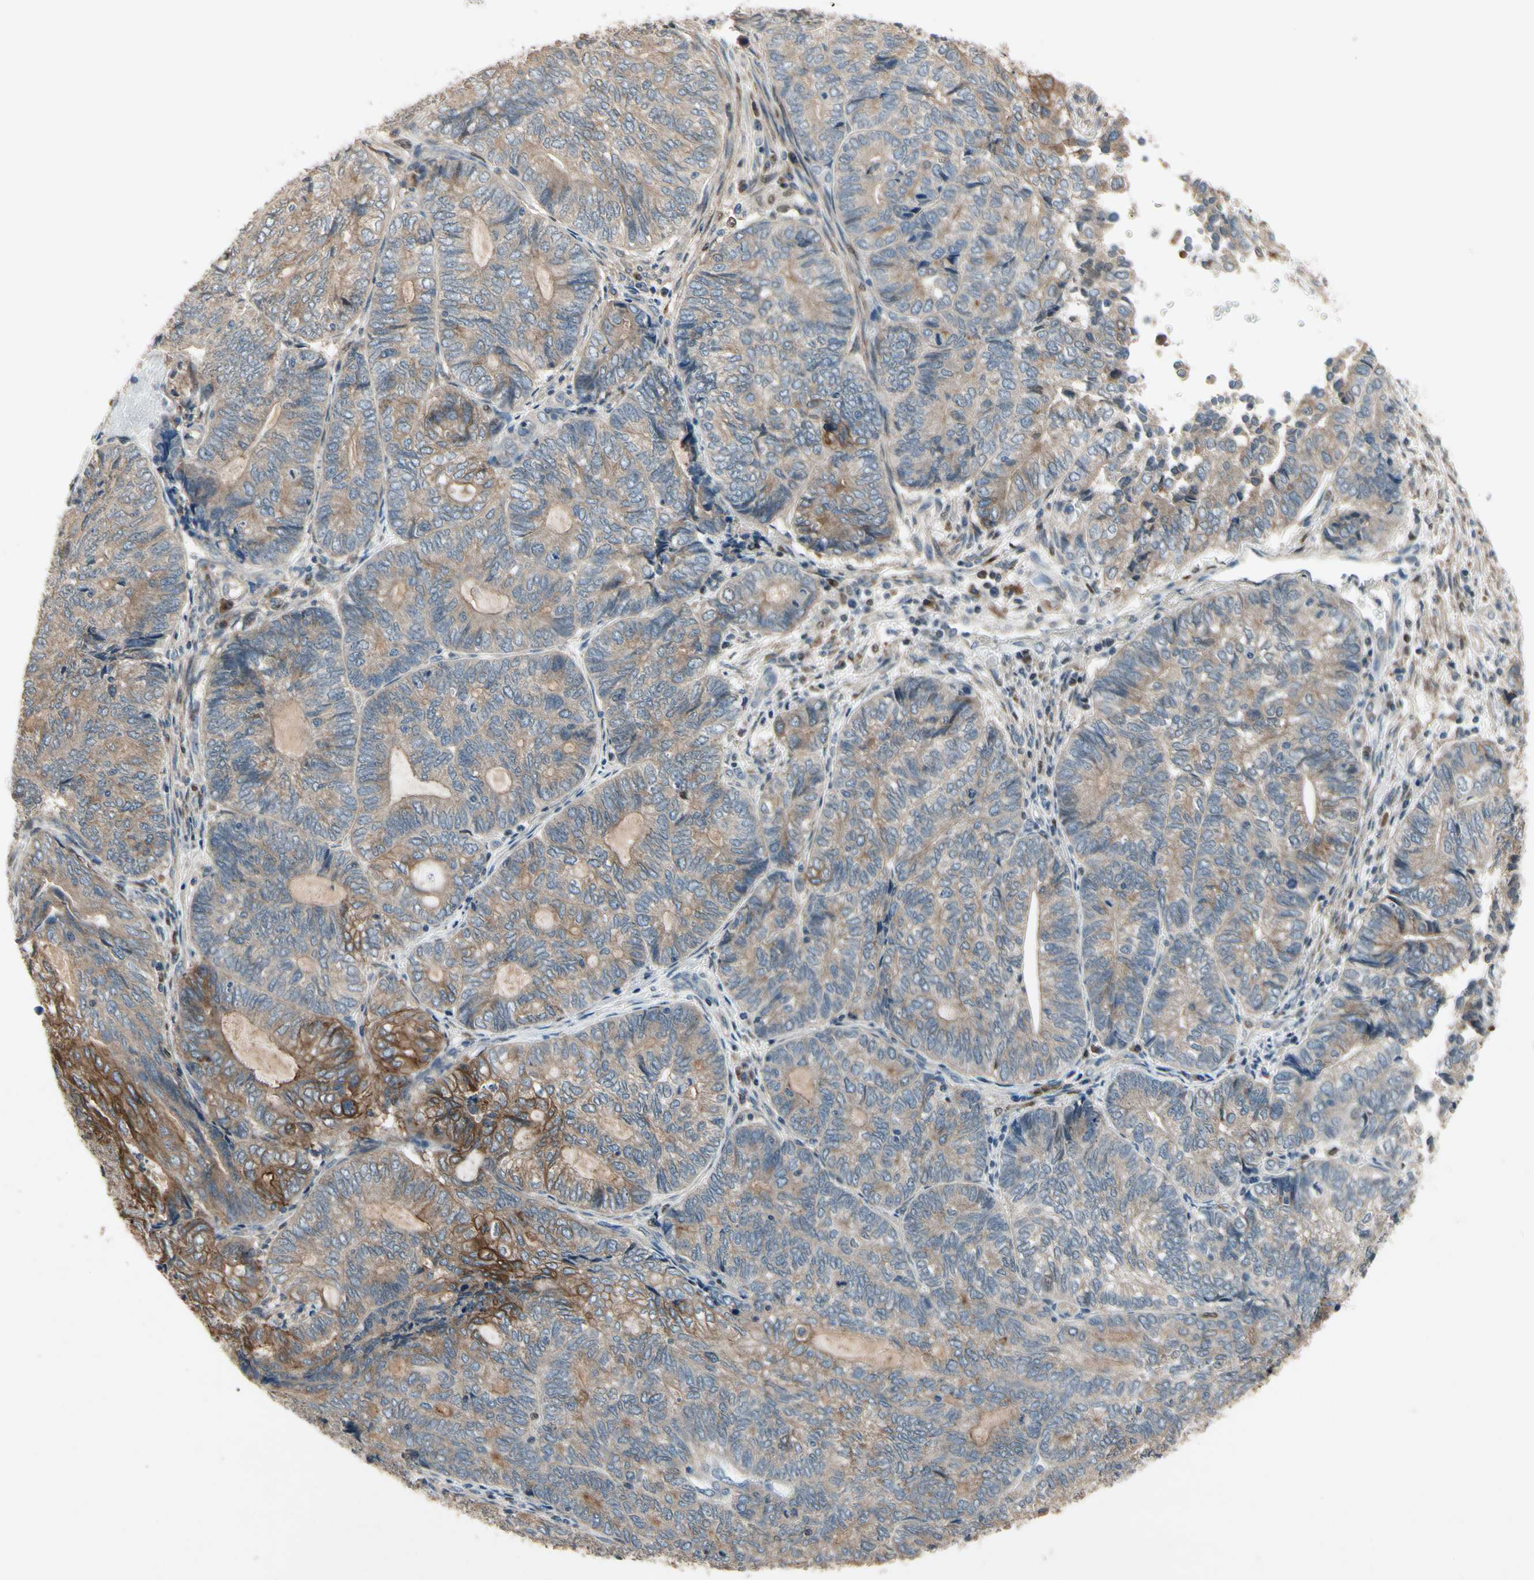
{"staining": {"intensity": "strong", "quantity": "<25%", "location": "cytoplasmic/membranous"}, "tissue": "endometrial cancer", "cell_type": "Tumor cells", "image_type": "cancer", "snomed": [{"axis": "morphology", "description": "Adenocarcinoma, NOS"}, {"axis": "topography", "description": "Uterus"}, {"axis": "topography", "description": "Endometrium"}], "caption": "Immunohistochemical staining of human adenocarcinoma (endometrial) reveals medium levels of strong cytoplasmic/membranous protein staining in about <25% of tumor cells.", "gene": "CGREF1", "patient": {"sex": "female", "age": 70}}